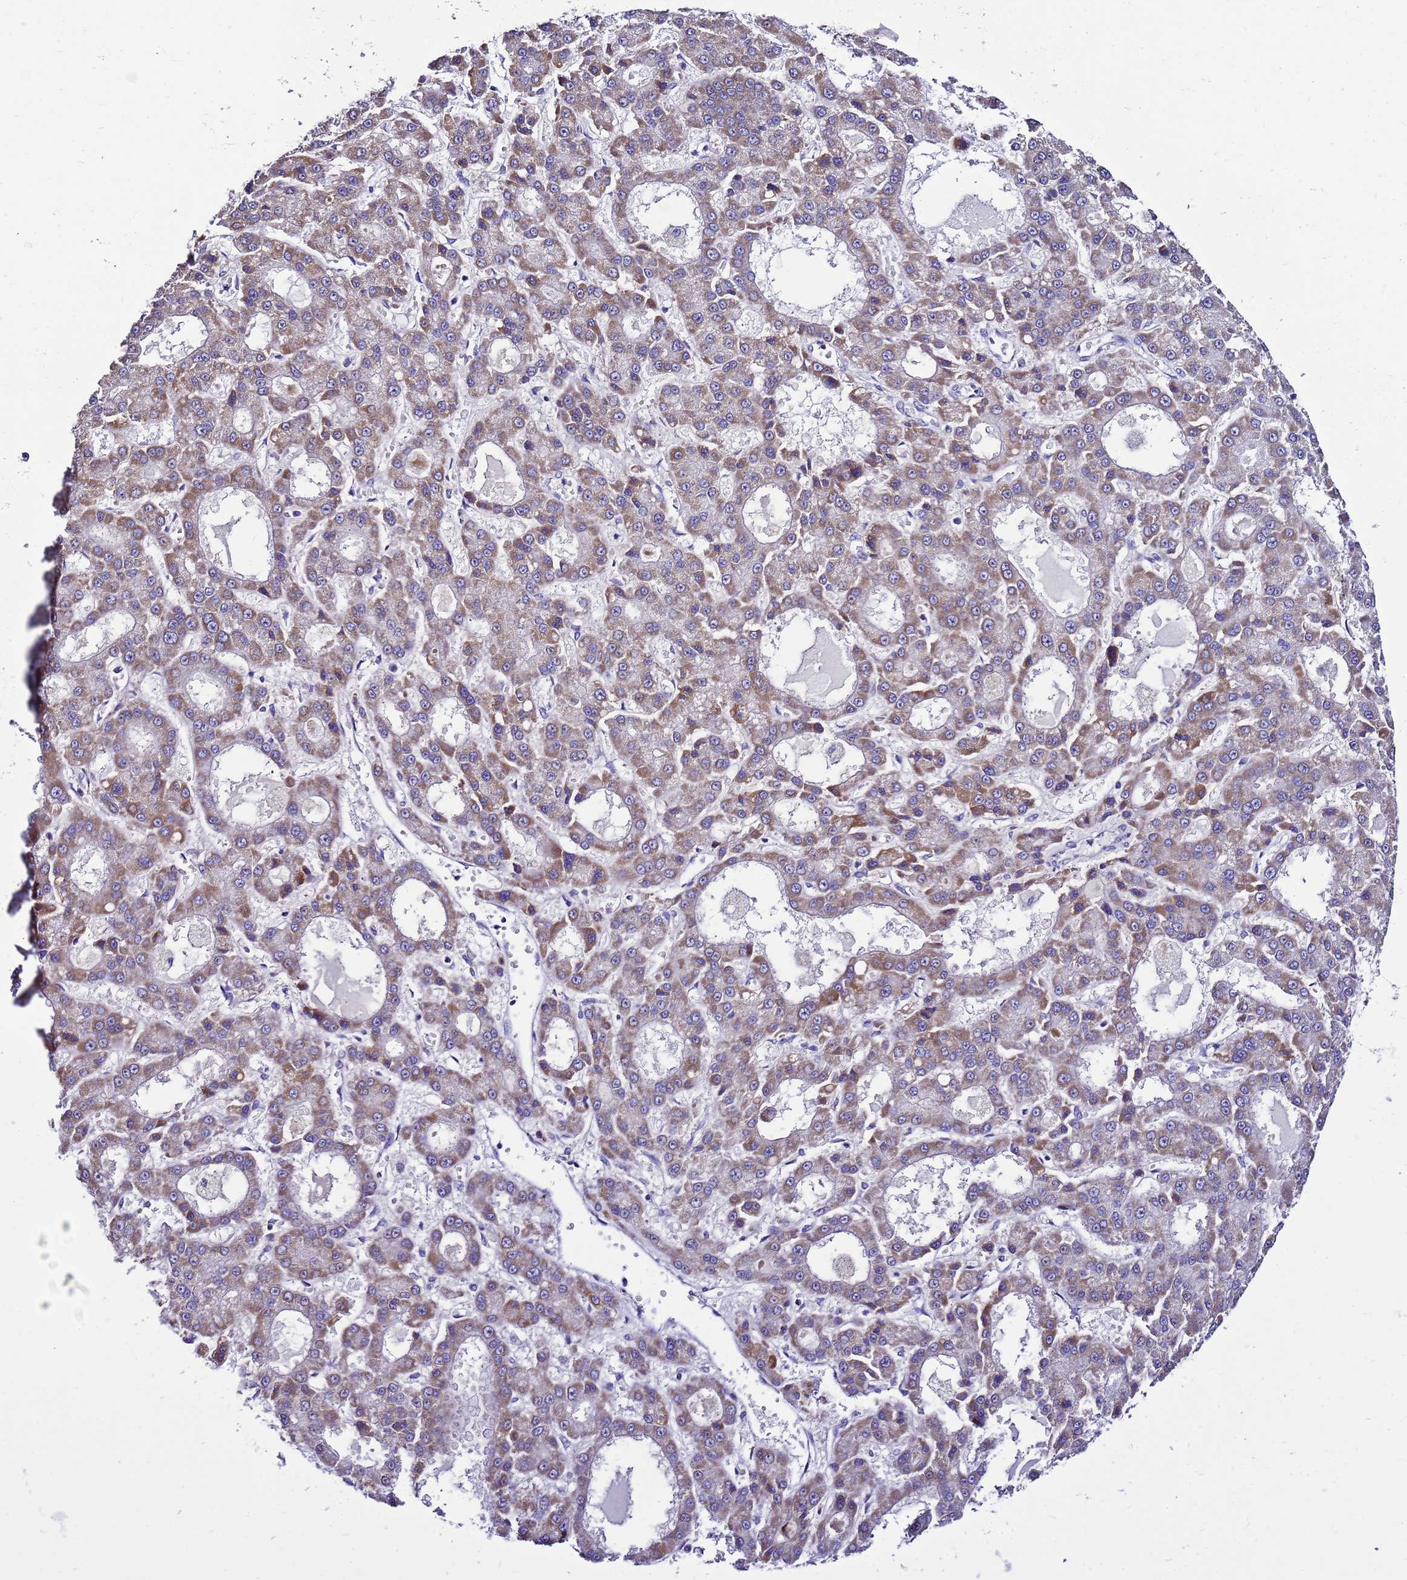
{"staining": {"intensity": "moderate", "quantity": ">75%", "location": "cytoplasmic/membranous"}, "tissue": "liver cancer", "cell_type": "Tumor cells", "image_type": "cancer", "snomed": [{"axis": "morphology", "description": "Carcinoma, Hepatocellular, NOS"}, {"axis": "topography", "description": "Liver"}], "caption": "Protein expression analysis of human hepatocellular carcinoma (liver) reveals moderate cytoplasmic/membranous positivity in approximately >75% of tumor cells.", "gene": "DPH6", "patient": {"sex": "male", "age": 70}}